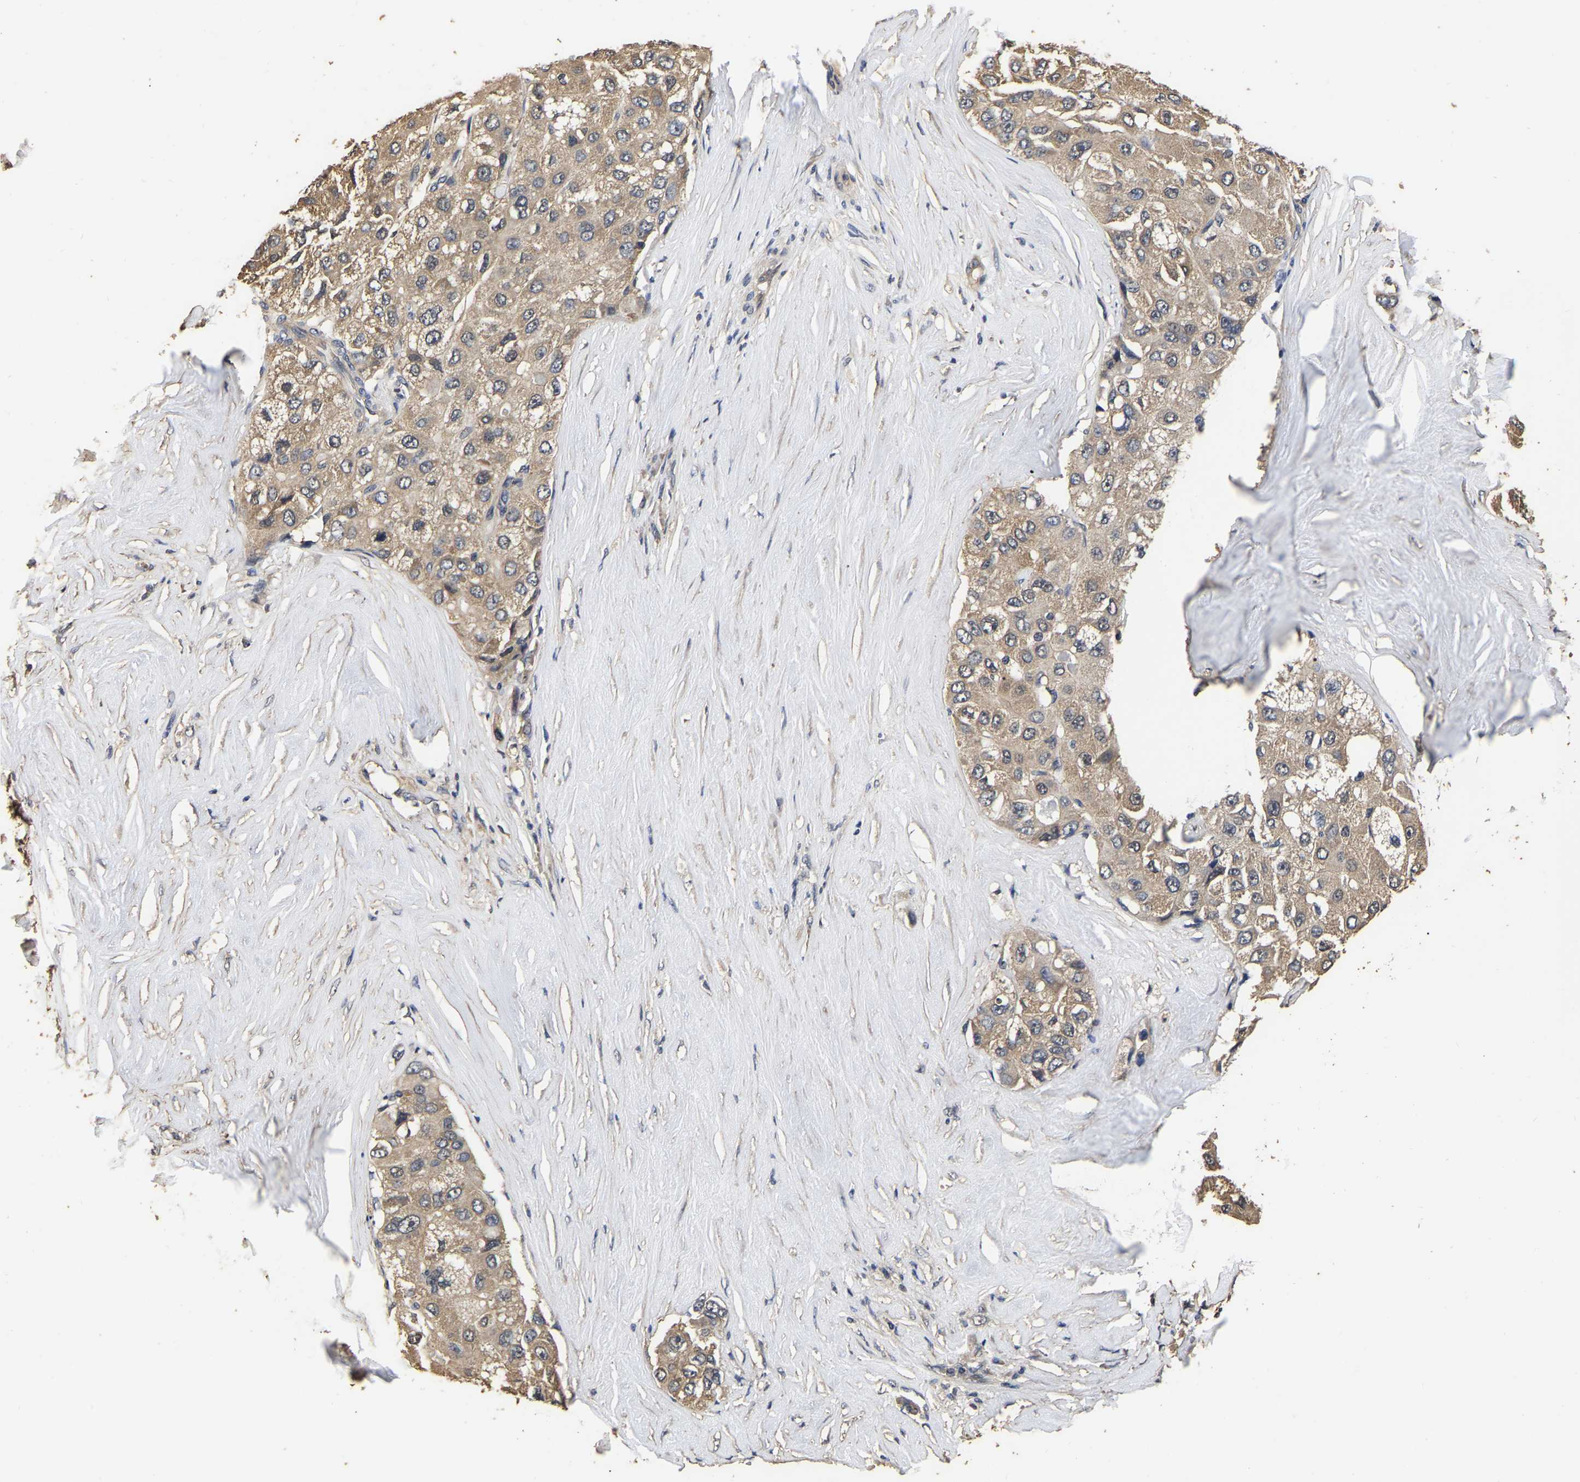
{"staining": {"intensity": "weak", "quantity": ">75%", "location": "cytoplasmic/membranous"}, "tissue": "liver cancer", "cell_type": "Tumor cells", "image_type": "cancer", "snomed": [{"axis": "morphology", "description": "Carcinoma, Hepatocellular, NOS"}, {"axis": "topography", "description": "Liver"}], "caption": "Liver cancer (hepatocellular carcinoma) stained with a protein marker exhibits weak staining in tumor cells.", "gene": "STK32C", "patient": {"sex": "male", "age": 80}}